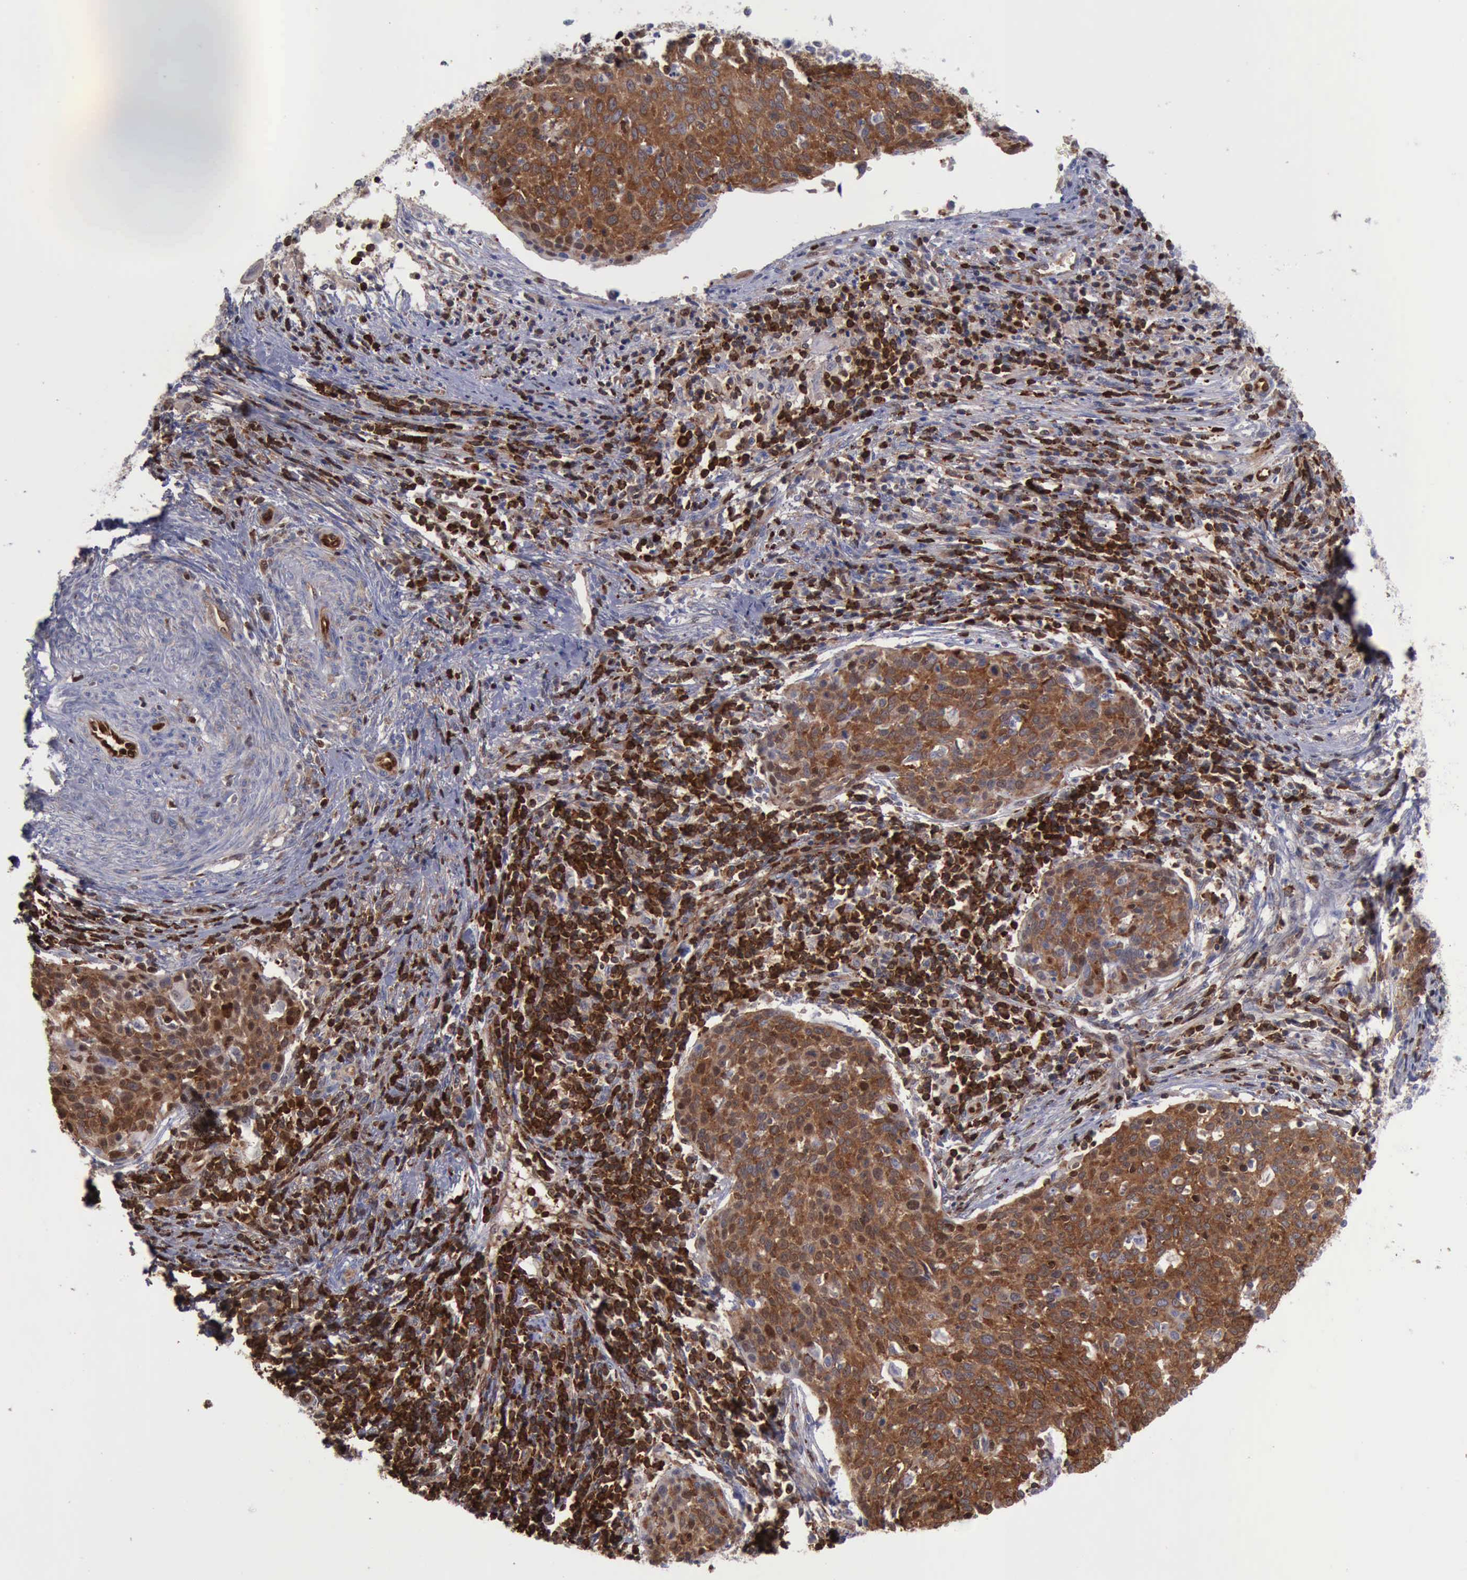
{"staining": {"intensity": "strong", "quantity": ">75%", "location": "cytoplasmic/membranous,nuclear"}, "tissue": "cervical cancer", "cell_type": "Tumor cells", "image_type": "cancer", "snomed": [{"axis": "morphology", "description": "Squamous cell carcinoma, NOS"}, {"axis": "topography", "description": "Cervix"}], "caption": "Immunohistochemistry (IHC) histopathology image of squamous cell carcinoma (cervical) stained for a protein (brown), which demonstrates high levels of strong cytoplasmic/membranous and nuclear positivity in approximately >75% of tumor cells.", "gene": "PDCD4", "patient": {"sex": "female", "age": 38}}